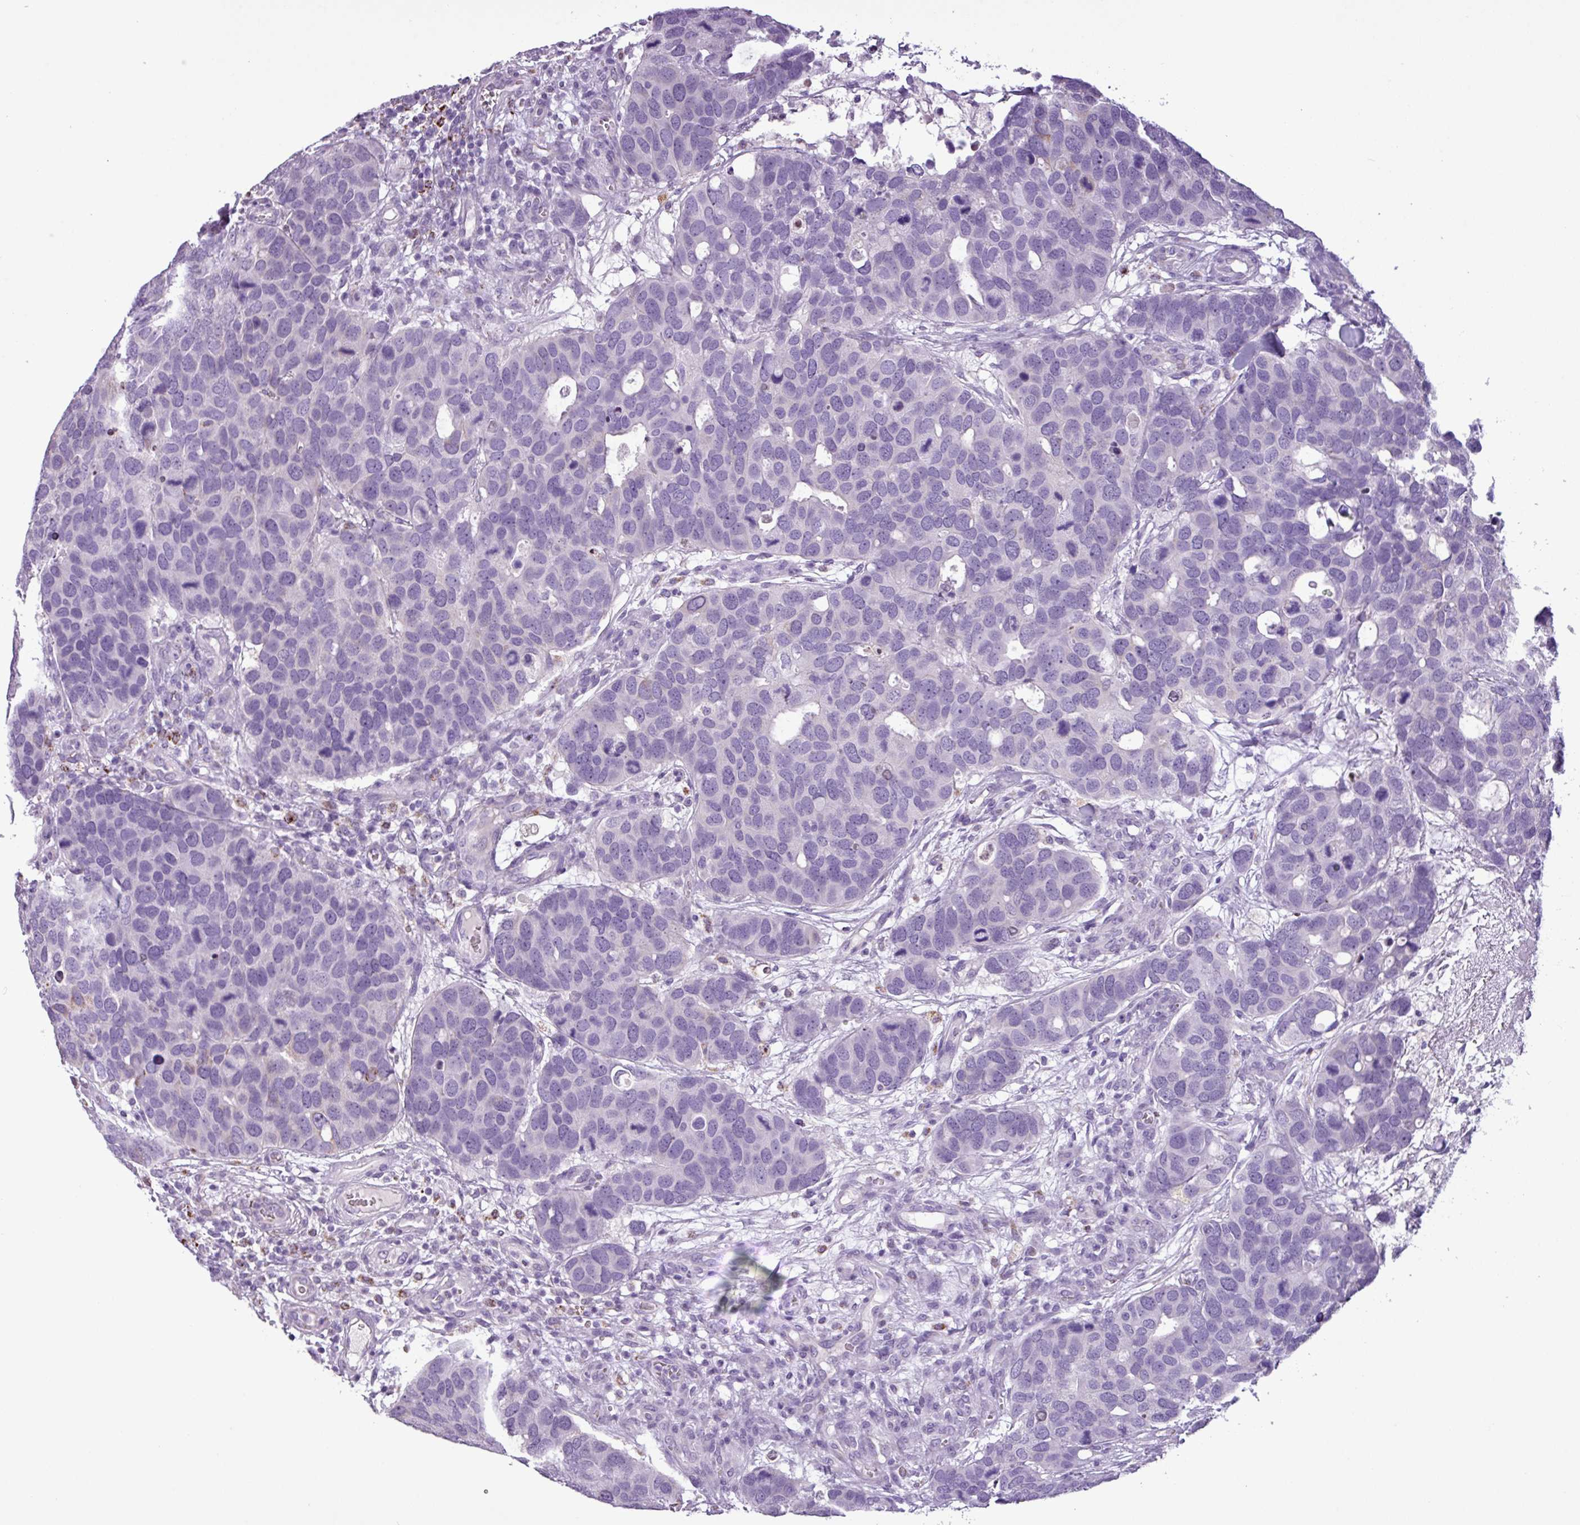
{"staining": {"intensity": "negative", "quantity": "none", "location": "none"}, "tissue": "breast cancer", "cell_type": "Tumor cells", "image_type": "cancer", "snomed": [{"axis": "morphology", "description": "Duct carcinoma"}, {"axis": "topography", "description": "Breast"}], "caption": "A high-resolution histopathology image shows immunohistochemistry staining of breast cancer (intraductal carcinoma), which reveals no significant staining in tumor cells. (Immunohistochemistry, brightfield microscopy, high magnification).", "gene": "ZNF667", "patient": {"sex": "female", "age": 83}}